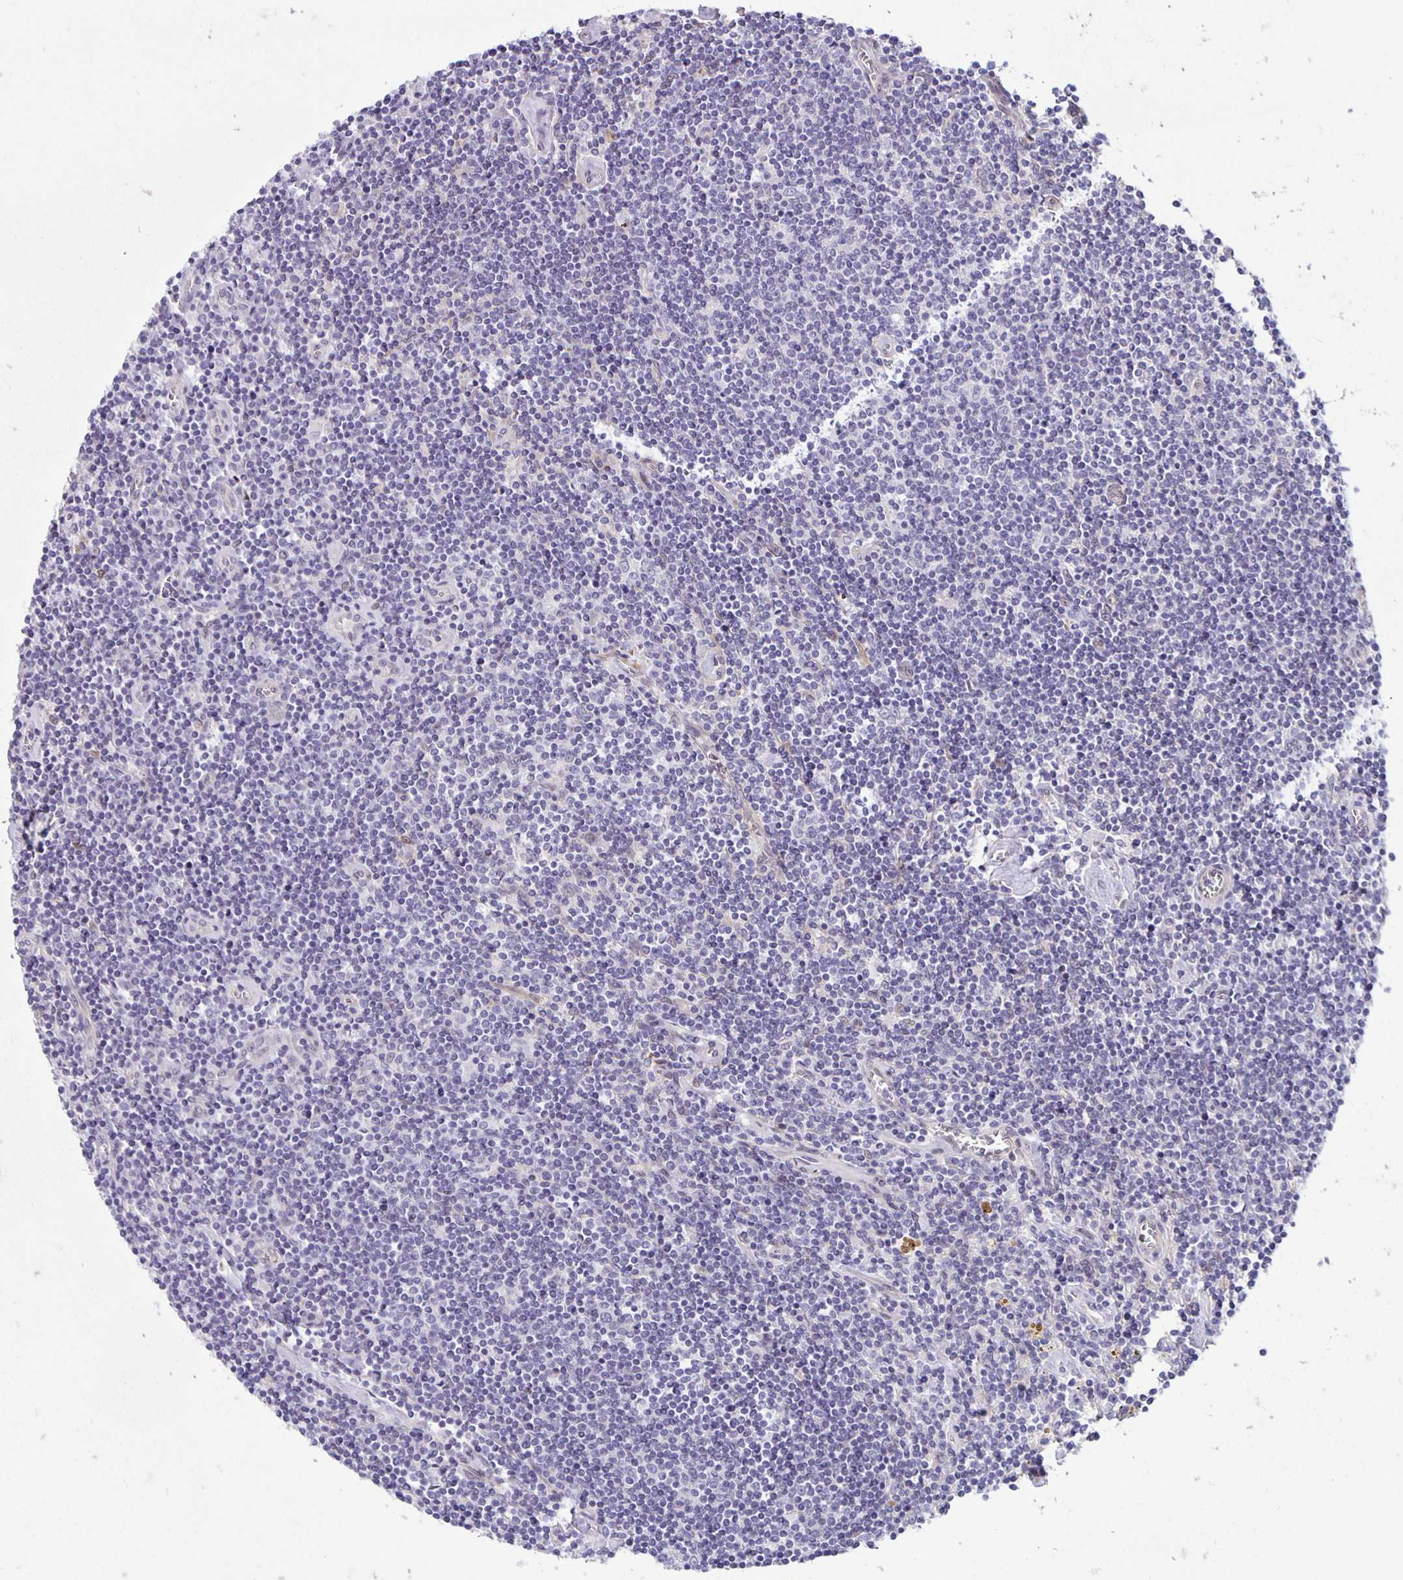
{"staining": {"intensity": "negative", "quantity": "none", "location": "none"}, "tissue": "lymphoma", "cell_type": "Tumor cells", "image_type": "cancer", "snomed": [{"axis": "morphology", "description": "Hodgkin's disease, NOS"}, {"axis": "topography", "description": "Lymph node"}], "caption": "Protein analysis of lymphoma shows no significant positivity in tumor cells. (Stains: DAB immunohistochemistry with hematoxylin counter stain, Microscopy: brightfield microscopy at high magnification).", "gene": "TAX1BP3", "patient": {"sex": "male", "age": 40}}